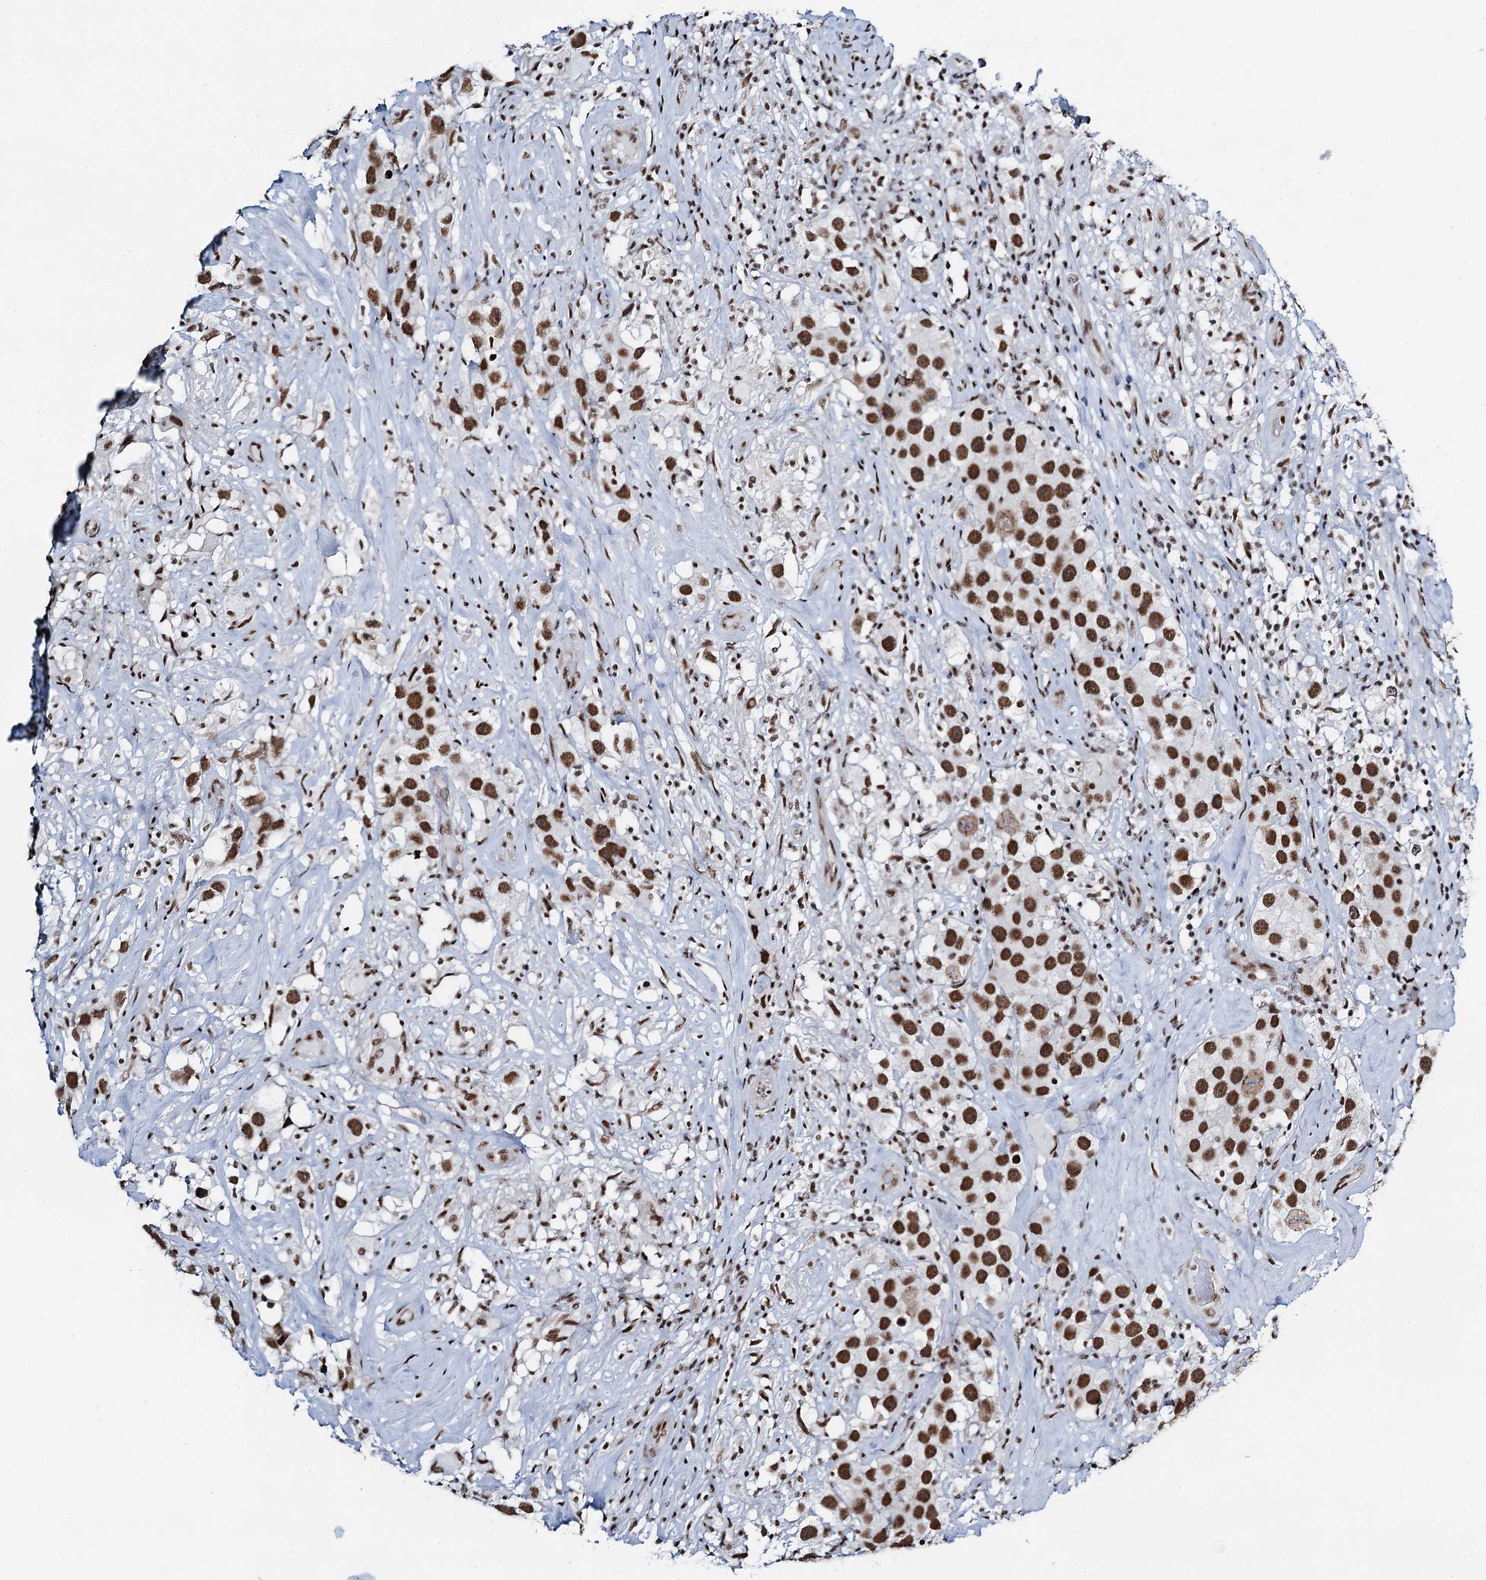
{"staining": {"intensity": "strong", "quantity": ">75%", "location": "nuclear"}, "tissue": "testis cancer", "cell_type": "Tumor cells", "image_type": "cancer", "snomed": [{"axis": "morphology", "description": "Seminoma, NOS"}, {"axis": "topography", "description": "Testis"}], "caption": "An IHC histopathology image of neoplastic tissue is shown. Protein staining in brown labels strong nuclear positivity in testis cancer within tumor cells.", "gene": "ZNF609", "patient": {"sex": "male", "age": 49}}